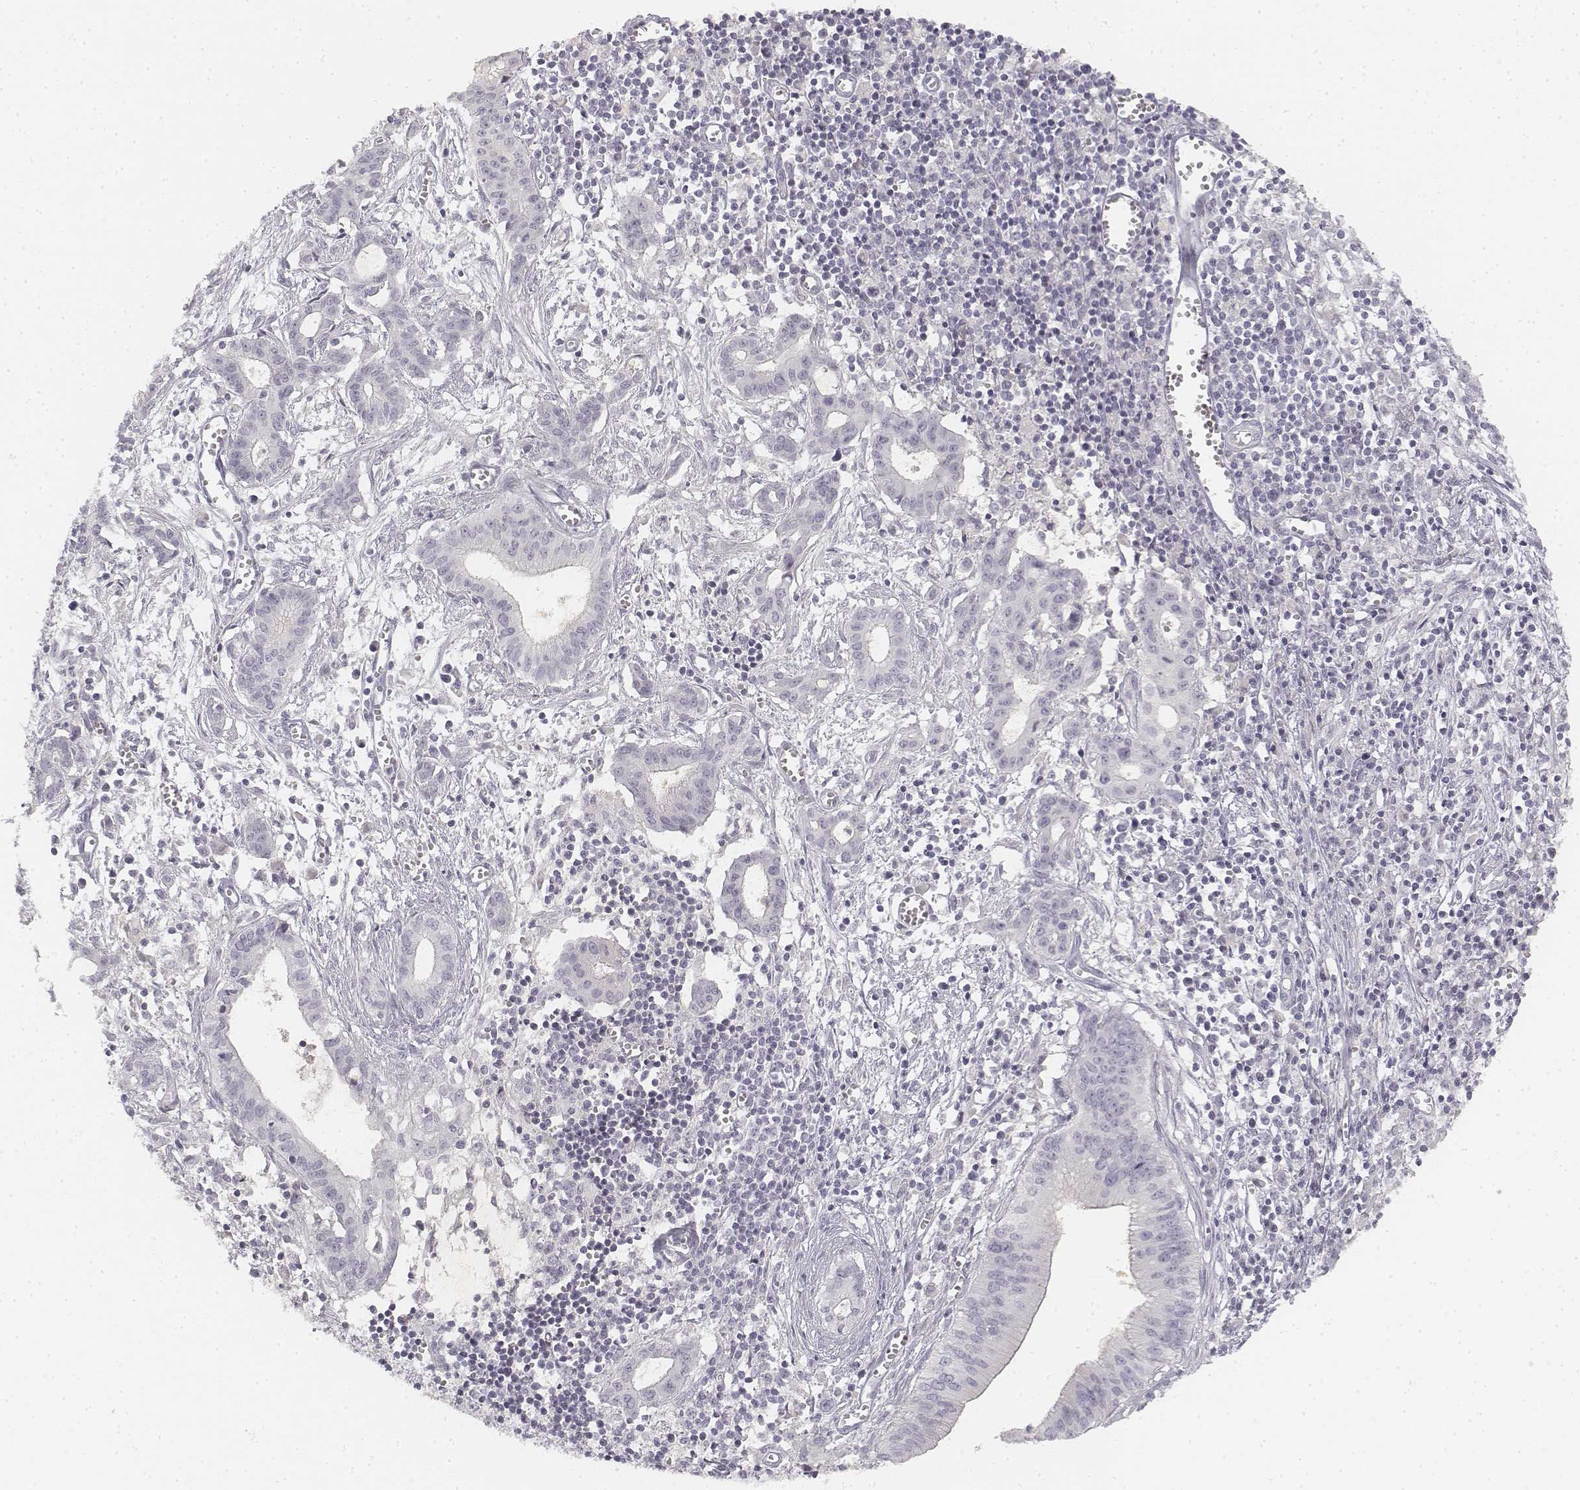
{"staining": {"intensity": "negative", "quantity": "none", "location": "none"}, "tissue": "pancreatic cancer", "cell_type": "Tumor cells", "image_type": "cancer", "snomed": [{"axis": "morphology", "description": "Adenocarcinoma, NOS"}, {"axis": "topography", "description": "Pancreas"}], "caption": "High power microscopy micrograph of an immunohistochemistry image of adenocarcinoma (pancreatic), revealing no significant expression in tumor cells.", "gene": "DSG4", "patient": {"sex": "male", "age": 48}}